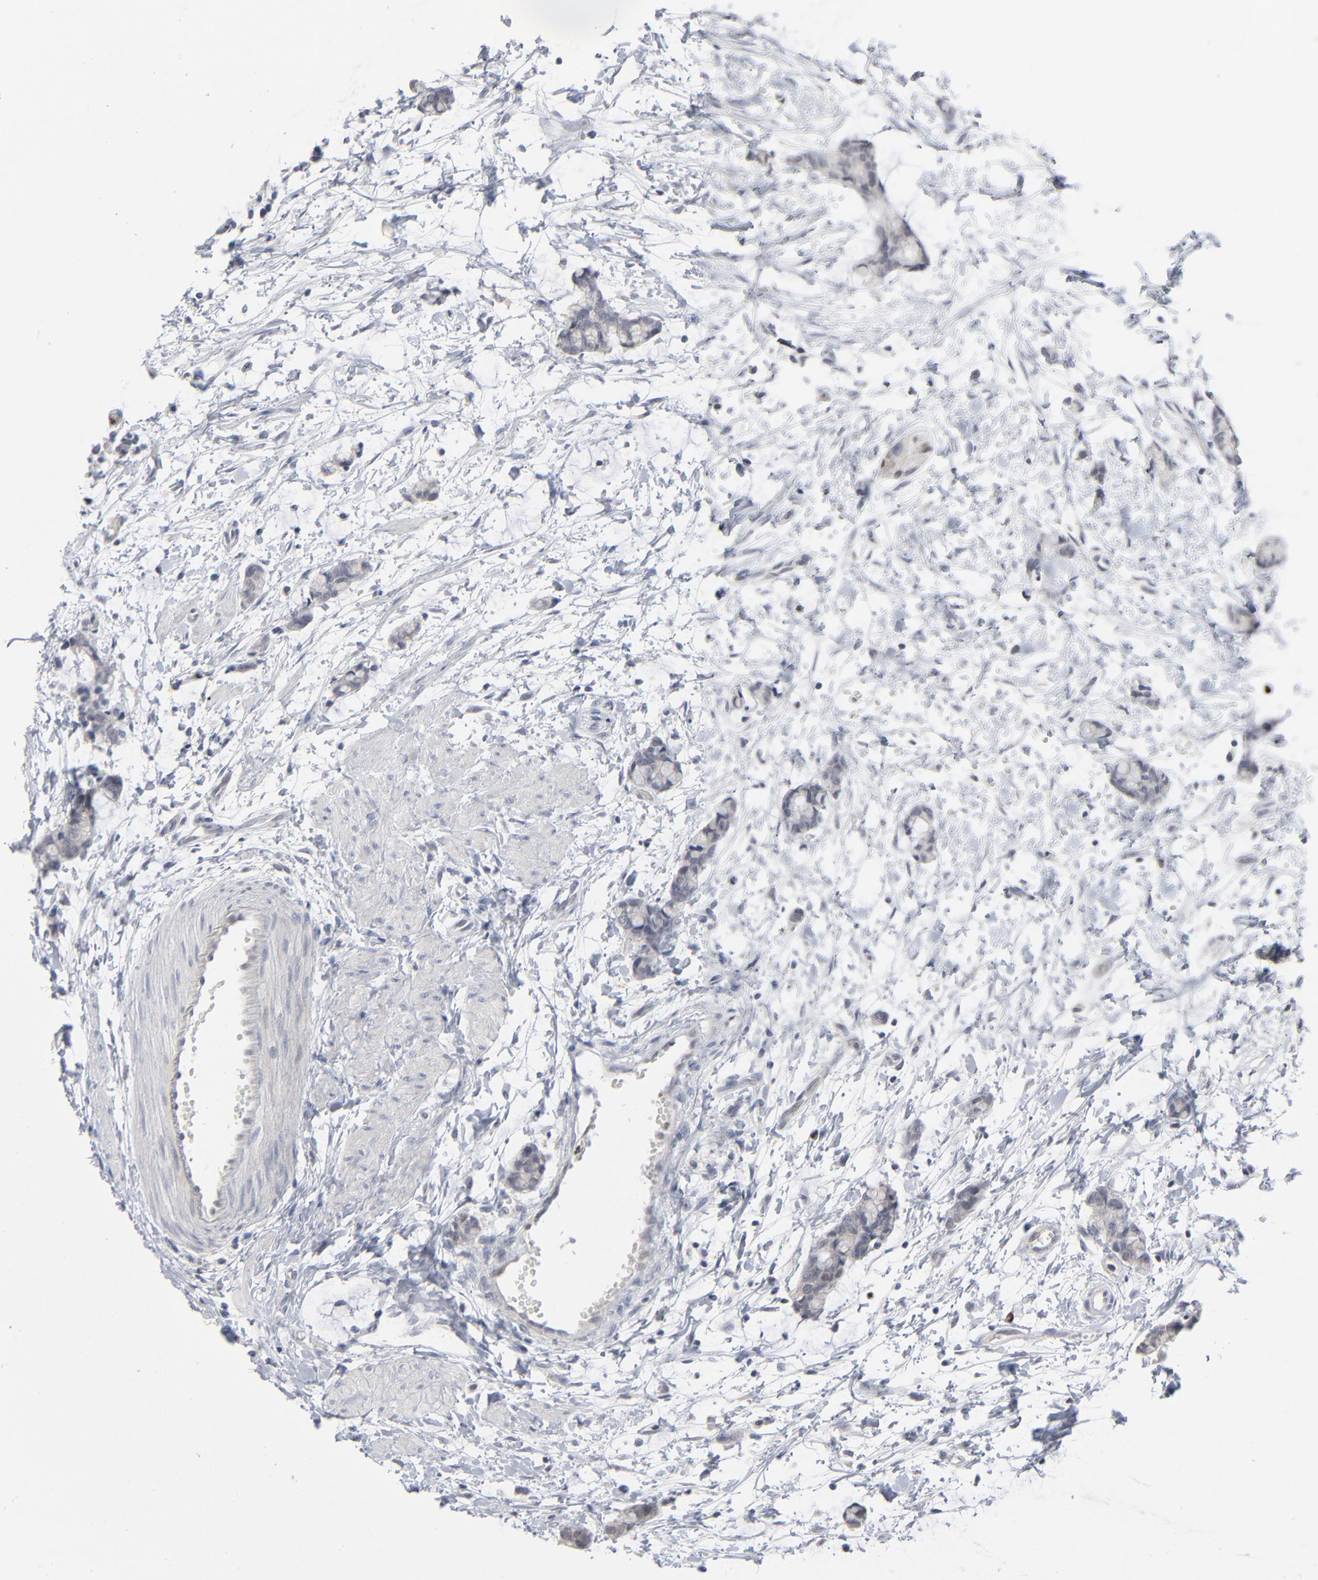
{"staining": {"intensity": "negative", "quantity": "none", "location": "none"}, "tissue": "colorectal cancer", "cell_type": "Tumor cells", "image_type": "cancer", "snomed": [{"axis": "morphology", "description": "Adenocarcinoma, NOS"}, {"axis": "topography", "description": "Colon"}], "caption": "Micrograph shows no significant protein expression in tumor cells of adenocarcinoma (colorectal).", "gene": "FOXN2", "patient": {"sex": "male", "age": 14}}